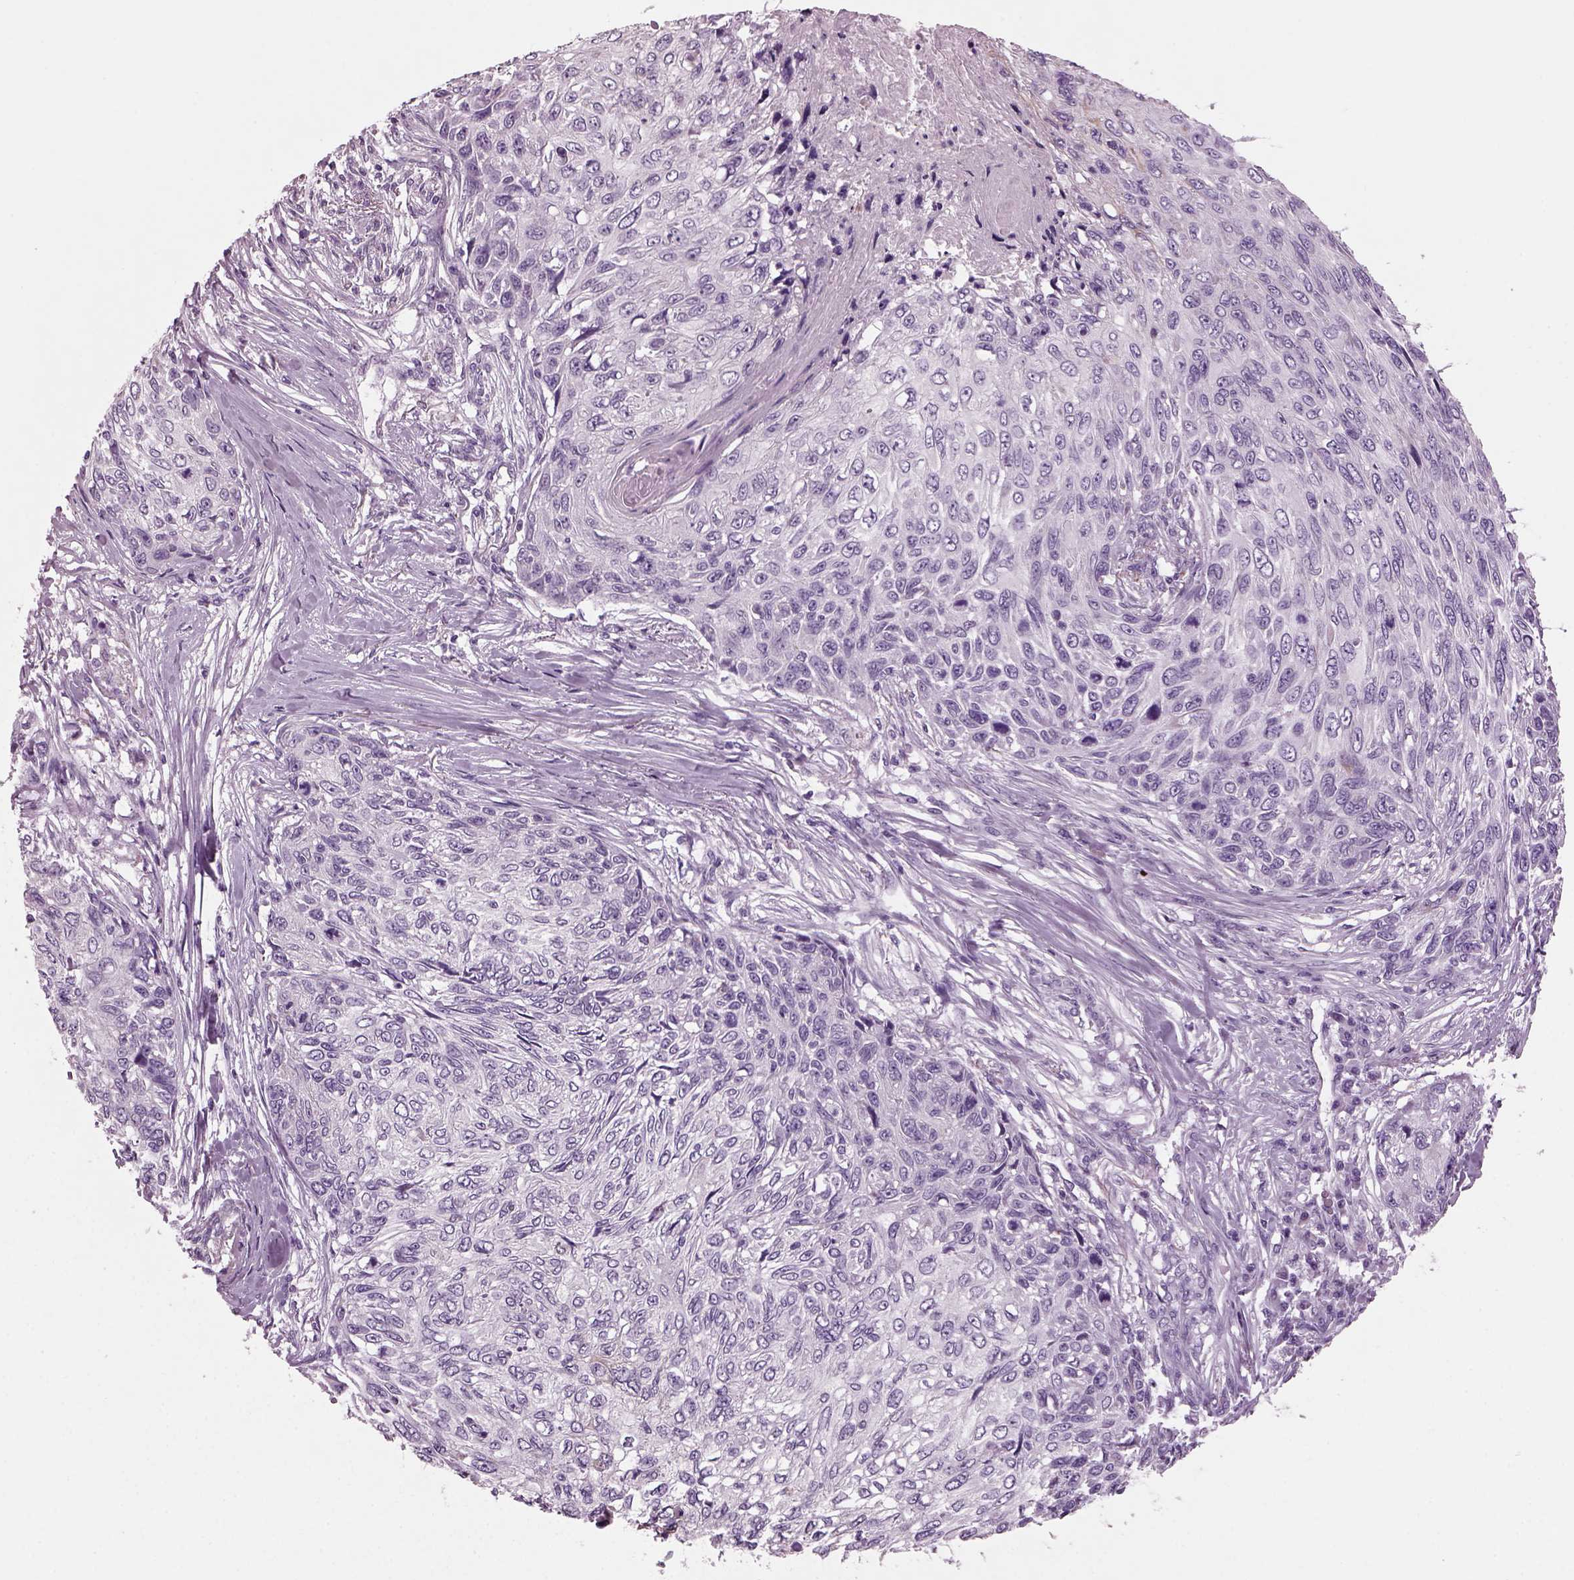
{"staining": {"intensity": "moderate", "quantity": "<25%", "location": "cytoplasmic/membranous"}, "tissue": "skin cancer", "cell_type": "Tumor cells", "image_type": "cancer", "snomed": [{"axis": "morphology", "description": "Squamous cell carcinoma, NOS"}, {"axis": "topography", "description": "Skin"}], "caption": "The micrograph displays immunohistochemical staining of skin cancer. There is moderate cytoplasmic/membranous expression is identified in approximately <25% of tumor cells. Nuclei are stained in blue.", "gene": "PRR9", "patient": {"sex": "male", "age": 92}}